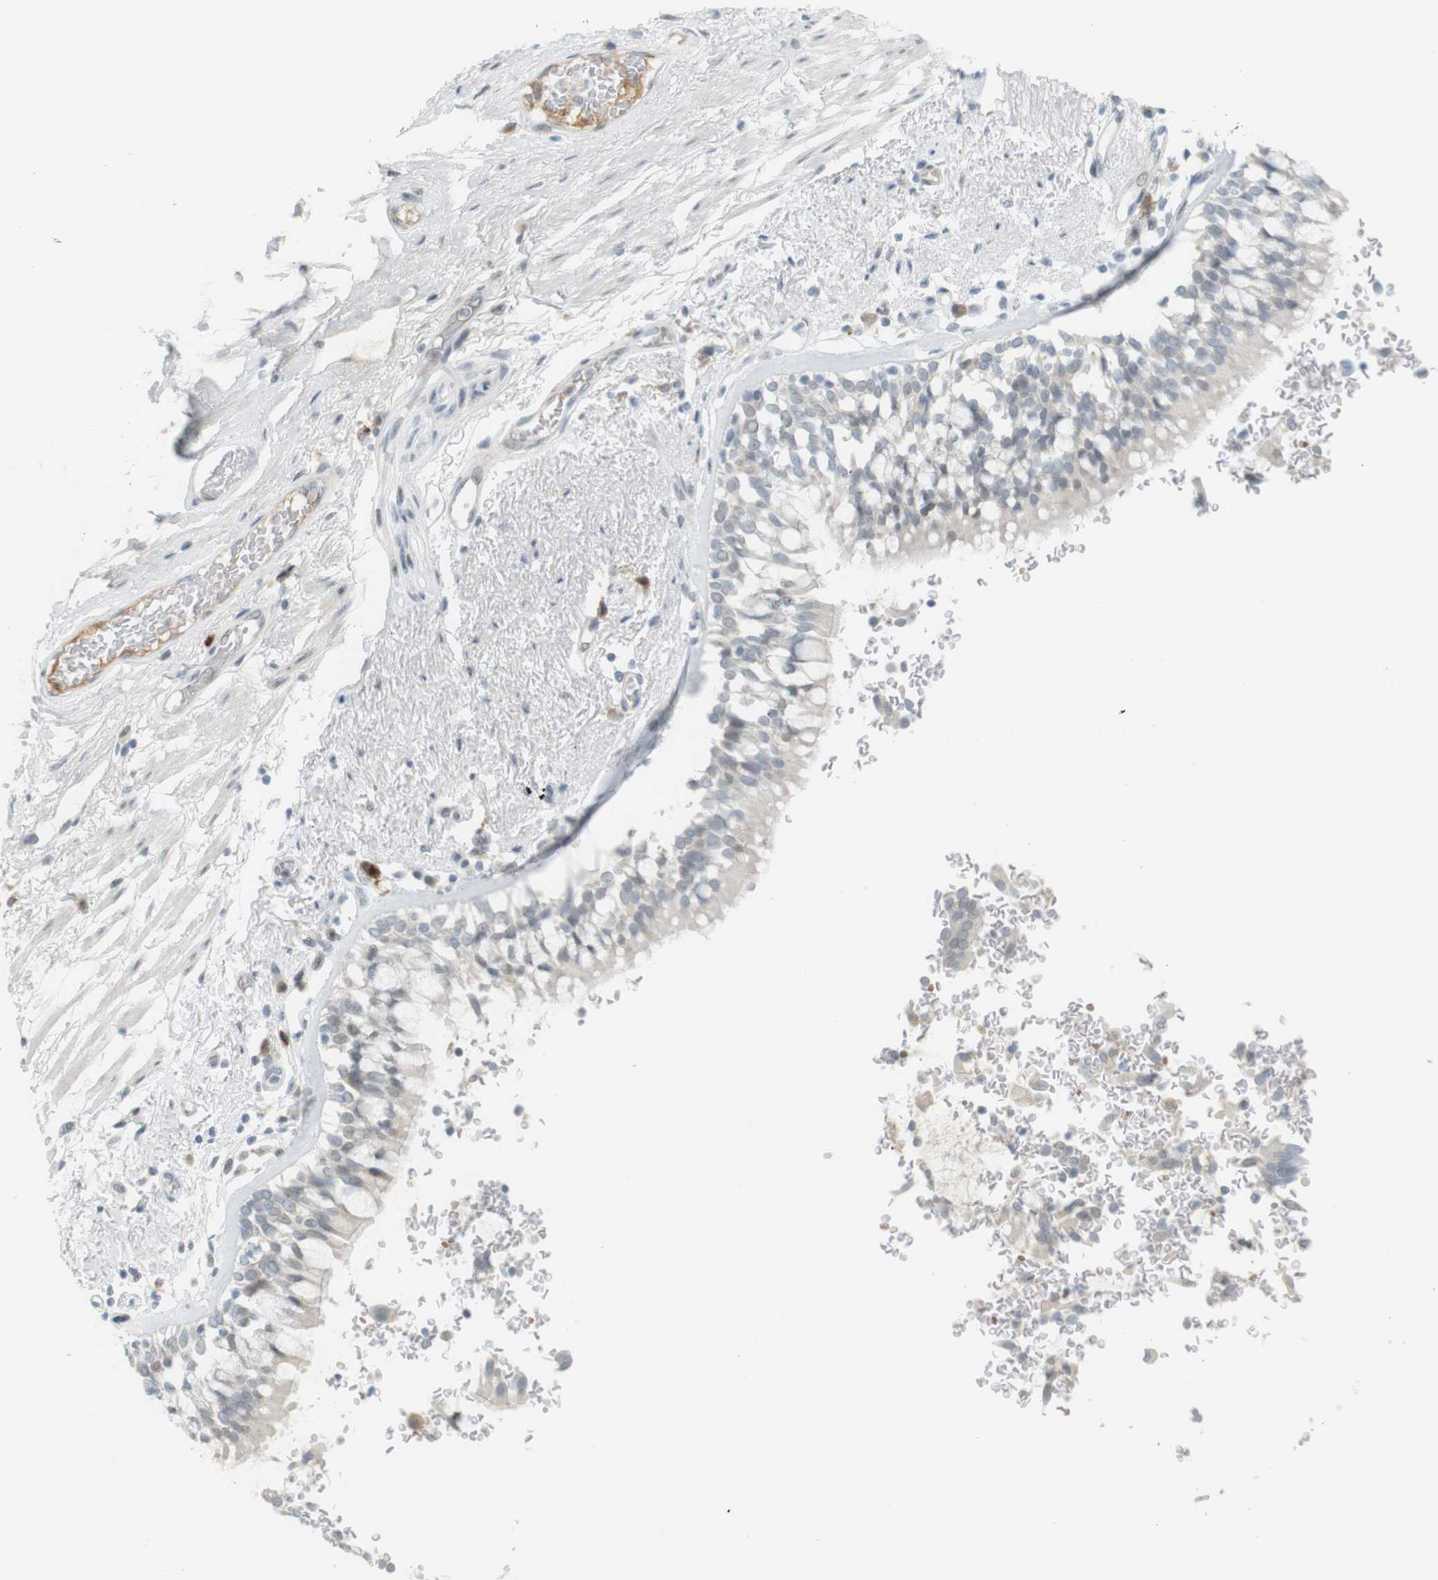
{"staining": {"intensity": "weak", "quantity": "<25%", "location": "cytoplasmic/membranous,nuclear"}, "tissue": "bronchus", "cell_type": "Respiratory epithelial cells", "image_type": "normal", "snomed": [{"axis": "morphology", "description": "Normal tissue, NOS"}, {"axis": "morphology", "description": "Adenocarcinoma, NOS"}, {"axis": "topography", "description": "Bronchus"}, {"axis": "topography", "description": "Lung"}], "caption": "Photomicrograph shows no significant protein staining in respiratory epithelial cells of unremarkable bronchus. The staining was performed using DAB to visualize the protein expression in brown, while the nuclei were stained in blue with hematoxylin (Magnification: 20x).", "gene": "DMC1", "patient": {"sex": "male", "age": 71}}